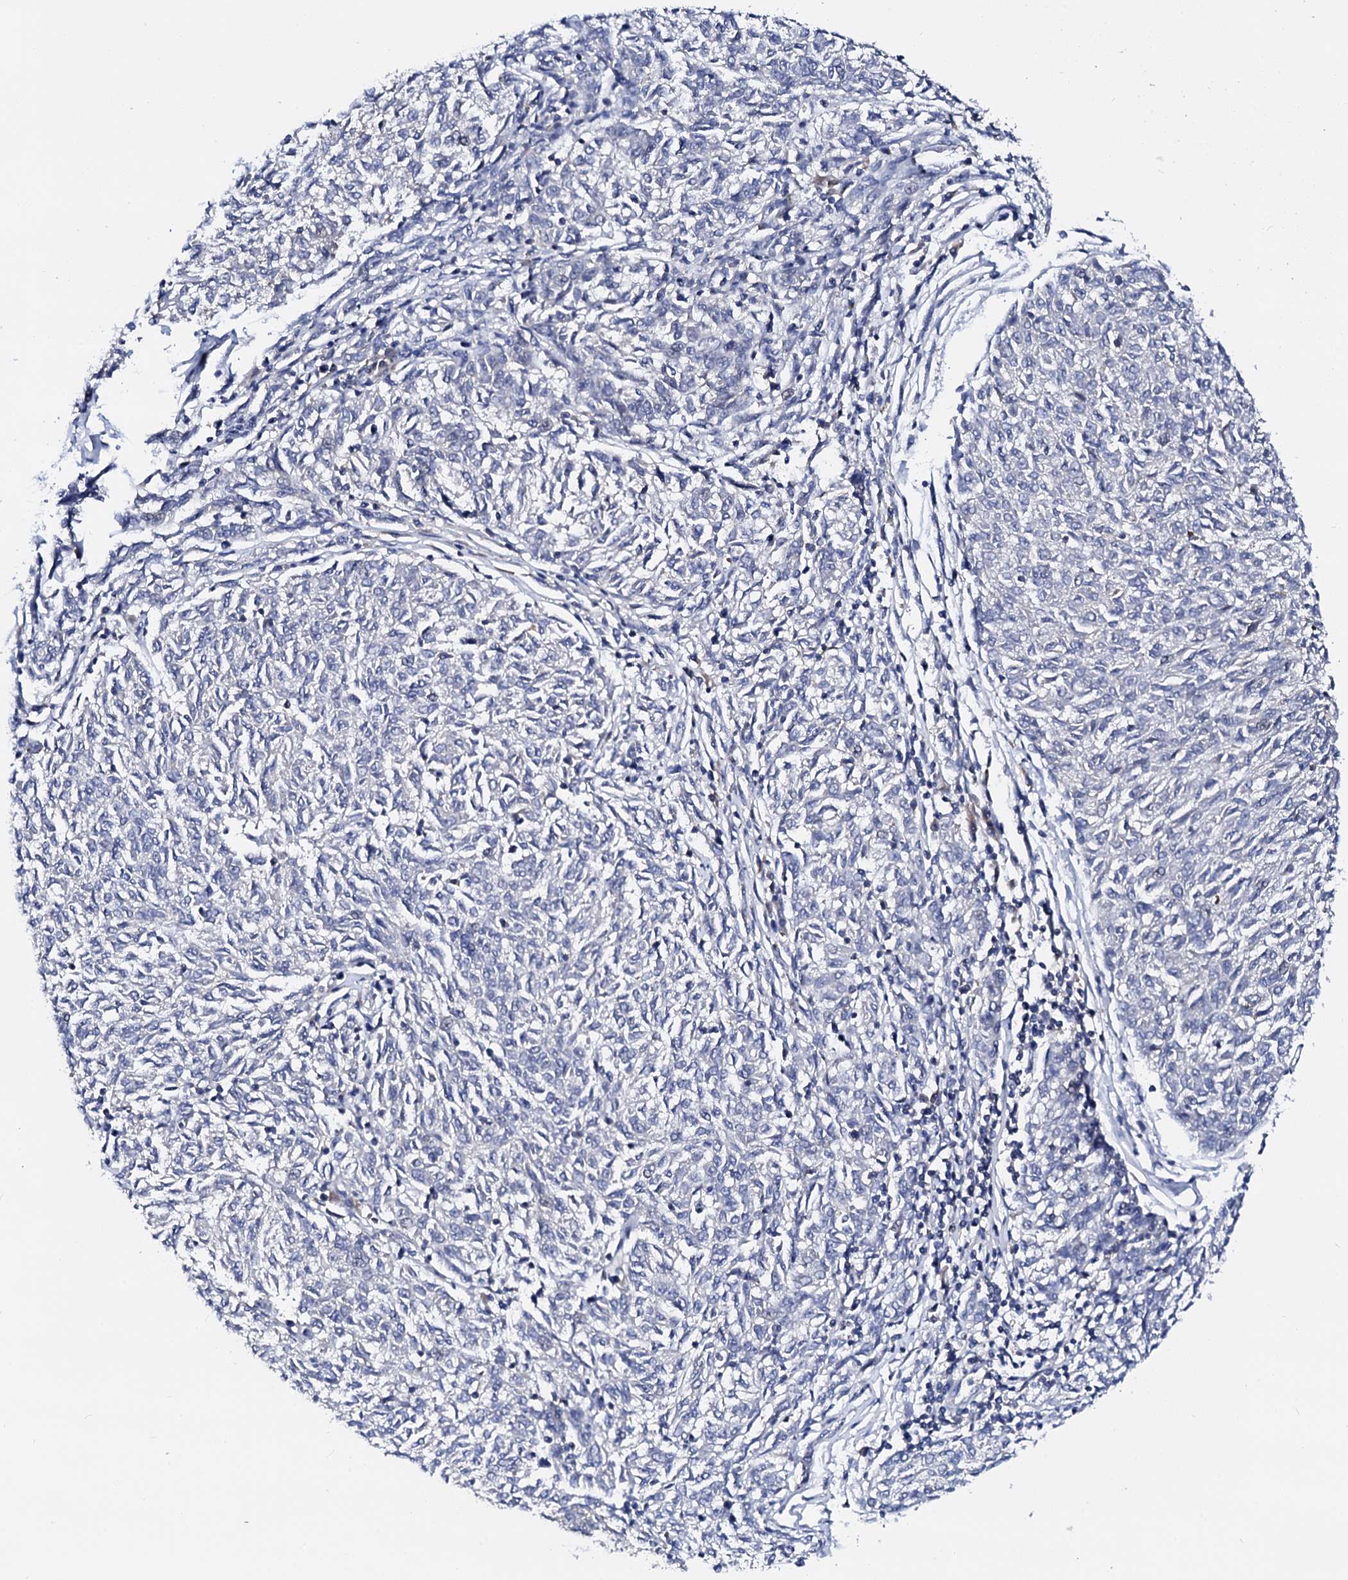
{"staining": {"intensity": "negative", "quantity": "none", "location": "none"}, "tissue": "melanoma", "cell_type": "Tumor cells", "image_type": "cancer", "snomed": [{"axis": "morphology", "description": "Malignant melanoma, NOS"}, {"axis": "topography", "description": "Skin"}], "caption": "There is no significant positivity in tumor cells of malignant melanoma. (Stains: DAB immunohistochemistry (IHC) with hematoxylin counter stain, Microscopy: brightfield microscopy at high magnification).", "gene": "NUP58", "patient": {"sex": "female", "age": 72}}